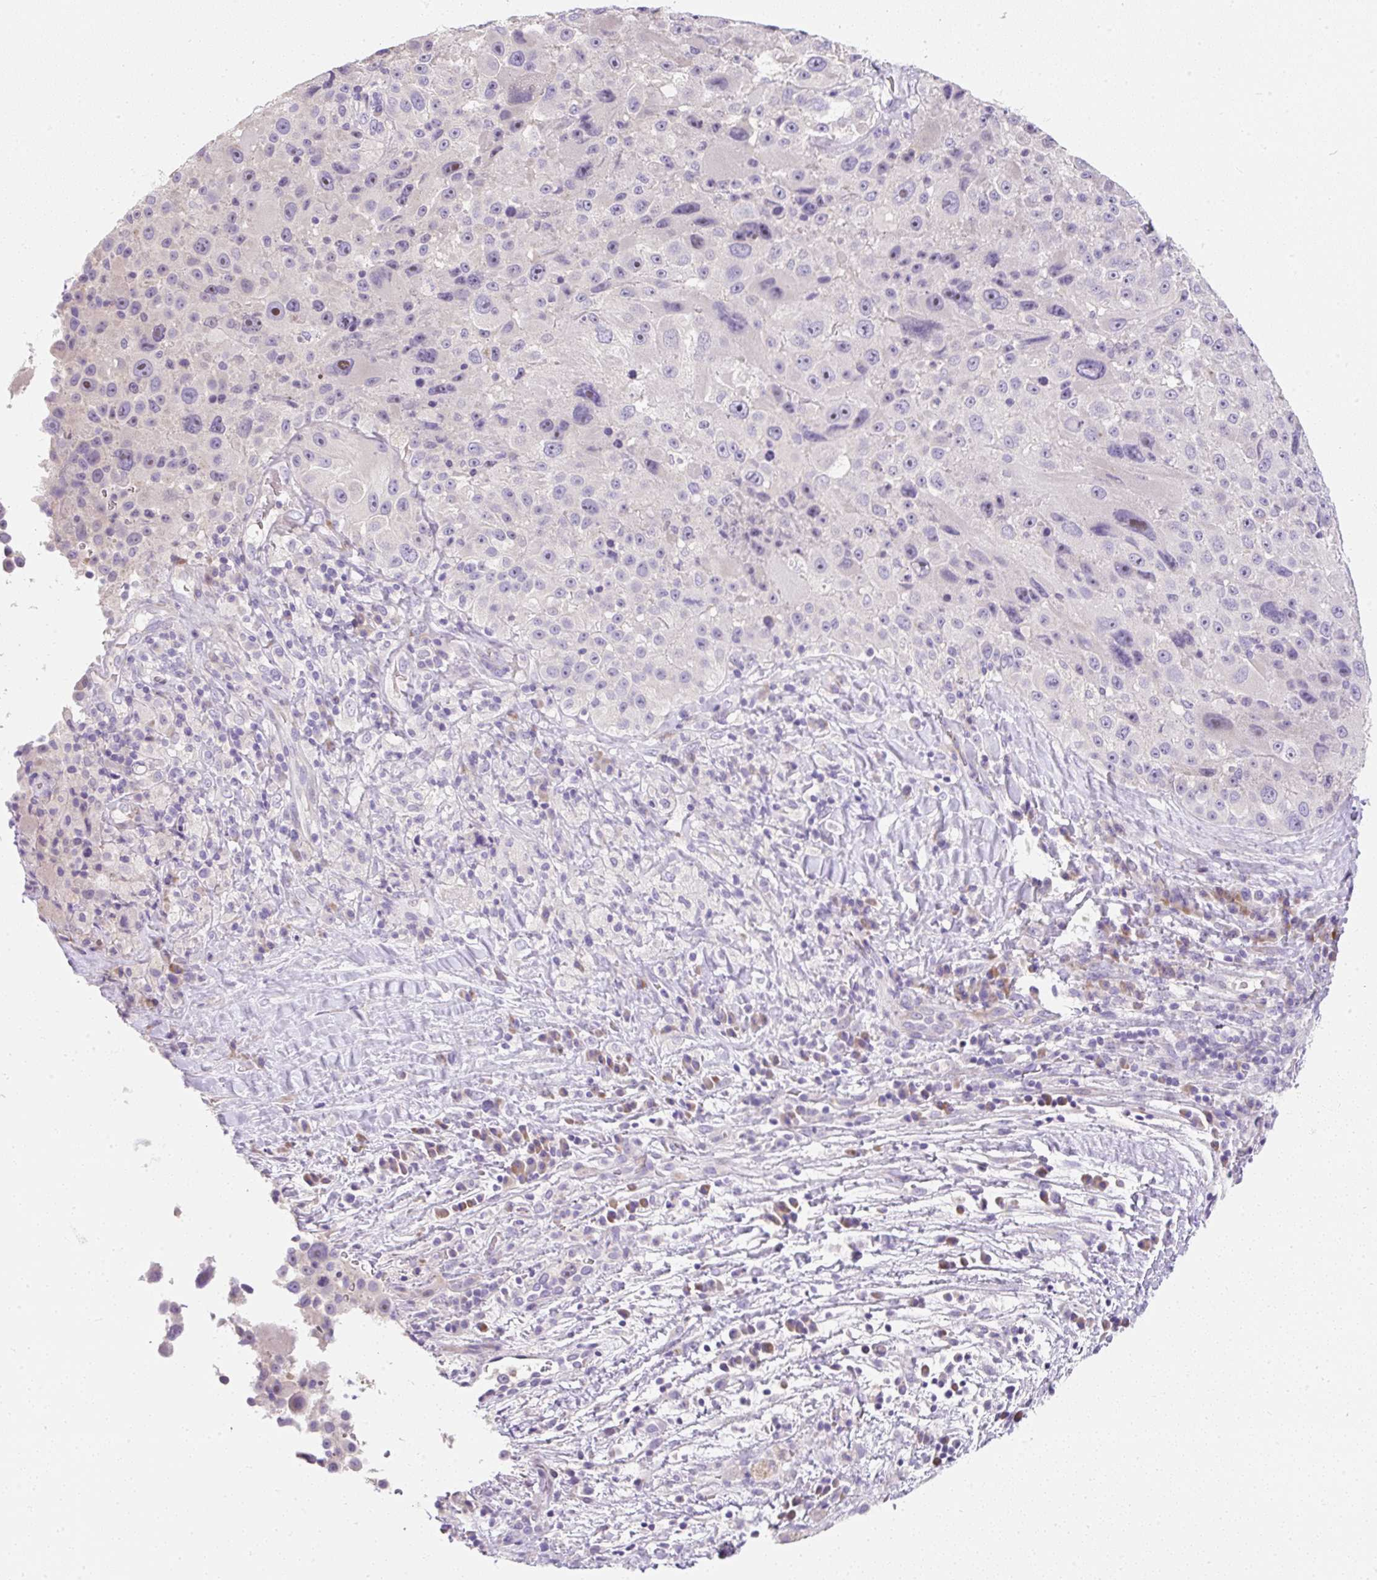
{"staining": {"intensity": "moderate", "quantity": "<25%", "location": "nuclear"}, "tissue": "melanoma", "cell_type": "Tumor cells", "image_type": "cancer", "snomed": [{"axis": "morphology", "description": "Malignant melanoma, Metastatic site"}, {"axis": "topography", "description": "Lymph node"}], "caption": "About <25% of tumor cells in human melanoma exhibit moderate nuclear protein expression as visualized by brown immunohistochemical staining.", "gene": "DTX4", "patient": {"sex": "male", "age": 62}}